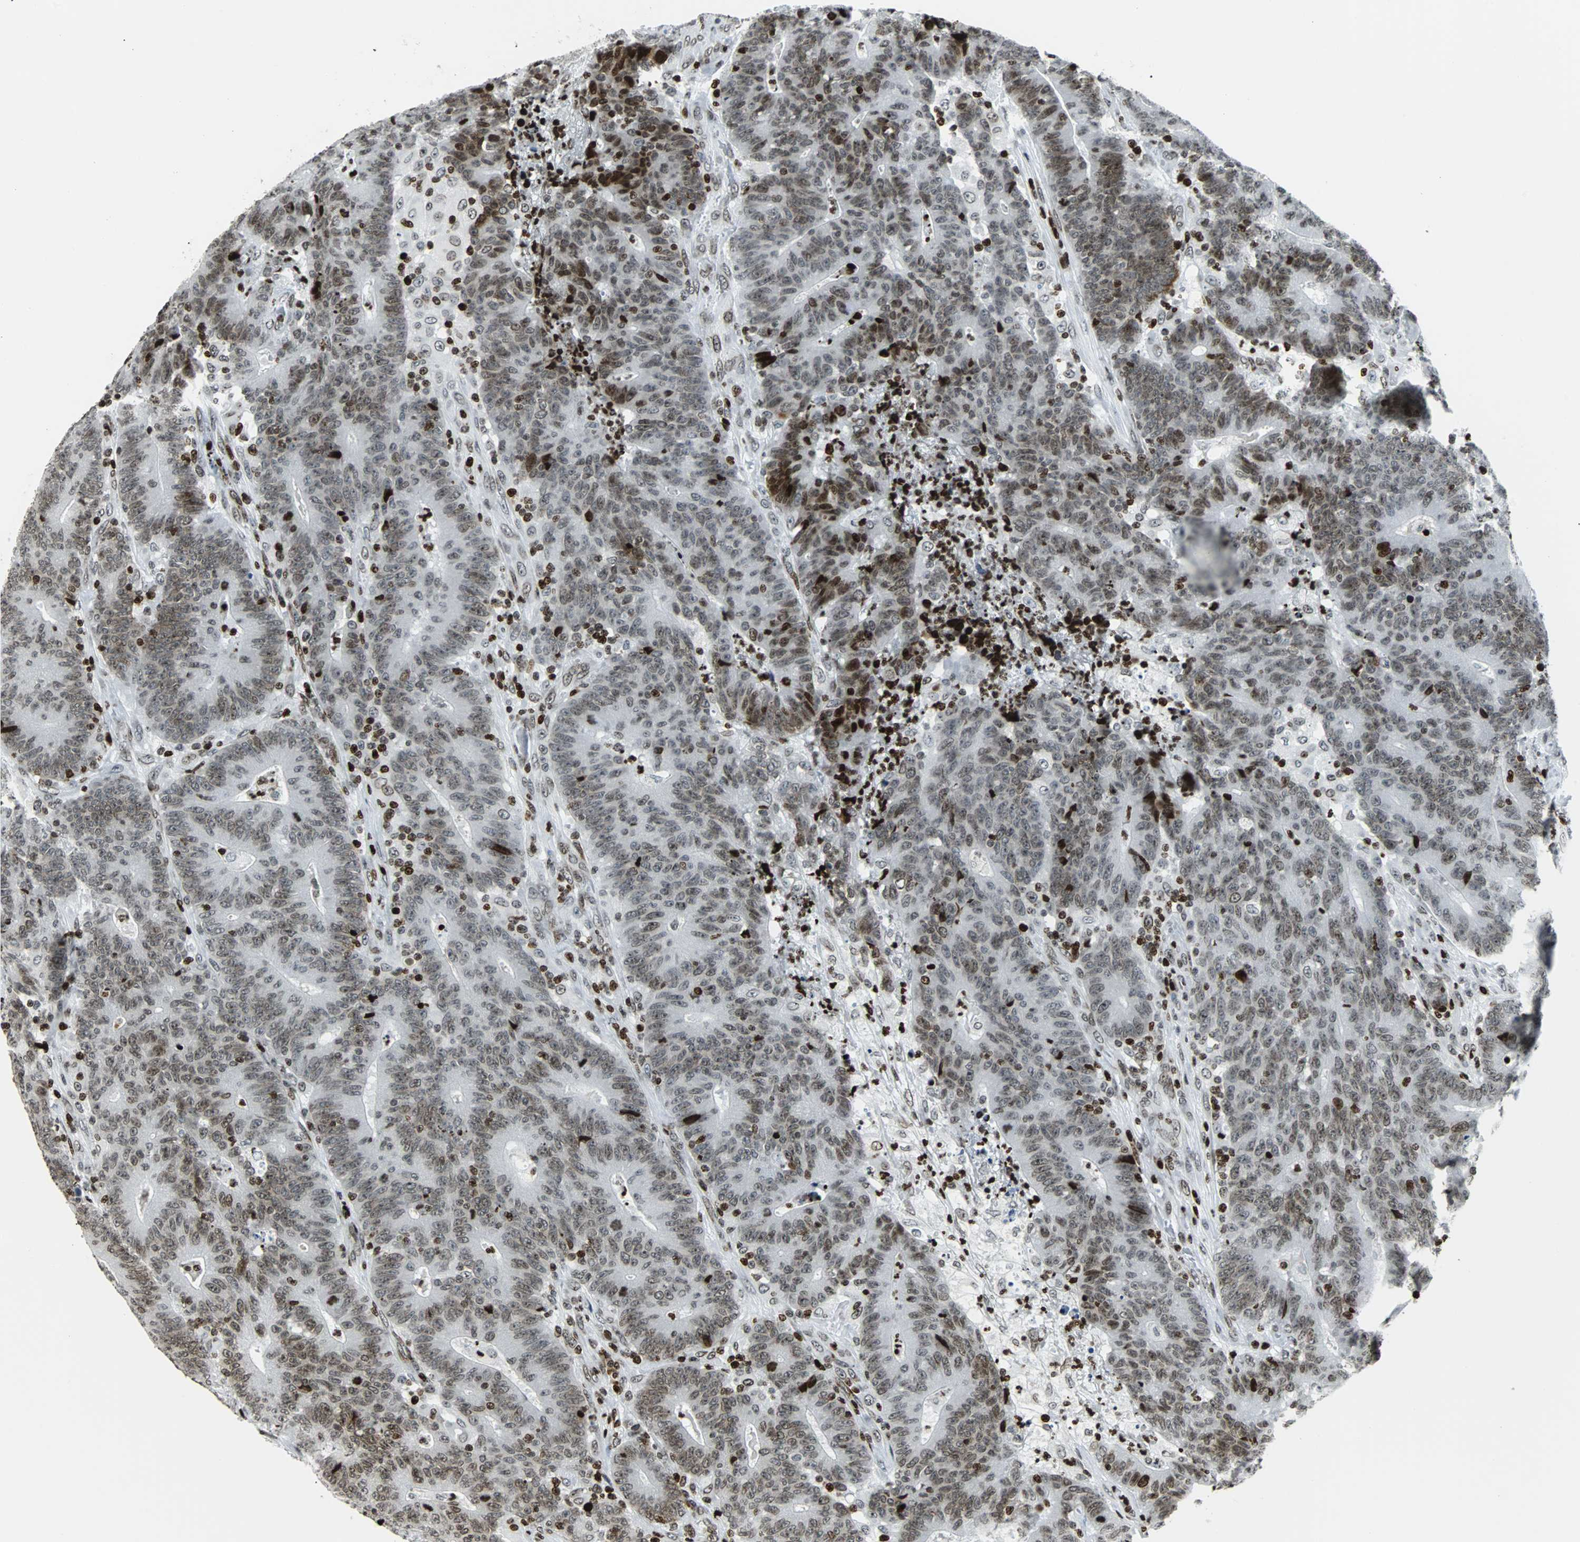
{"staining": {"intensity": "moderate", "quantity": ">75%", "location": "nuclear"}, "tissue": "colorectal cancer", "cell_type": "Tumor cells", "image_type": "cancer", "snomed": [{"axis": "morphology", "description": "Normal tissue, NOS"}, {"axis": "morphology", "description": "Adenocarcinoma, NOS"}, {"axis": "topography", "description": "Colon"}], "caption": "This micrograph exhibits immunohistochemistry staining of adenocarcinoma (colorectal), with medium moderate nuclear positivity in approximately >75% of tumor cells.", "gene": "ZNF131", "patient": {"sex": "female", "age": 75}}